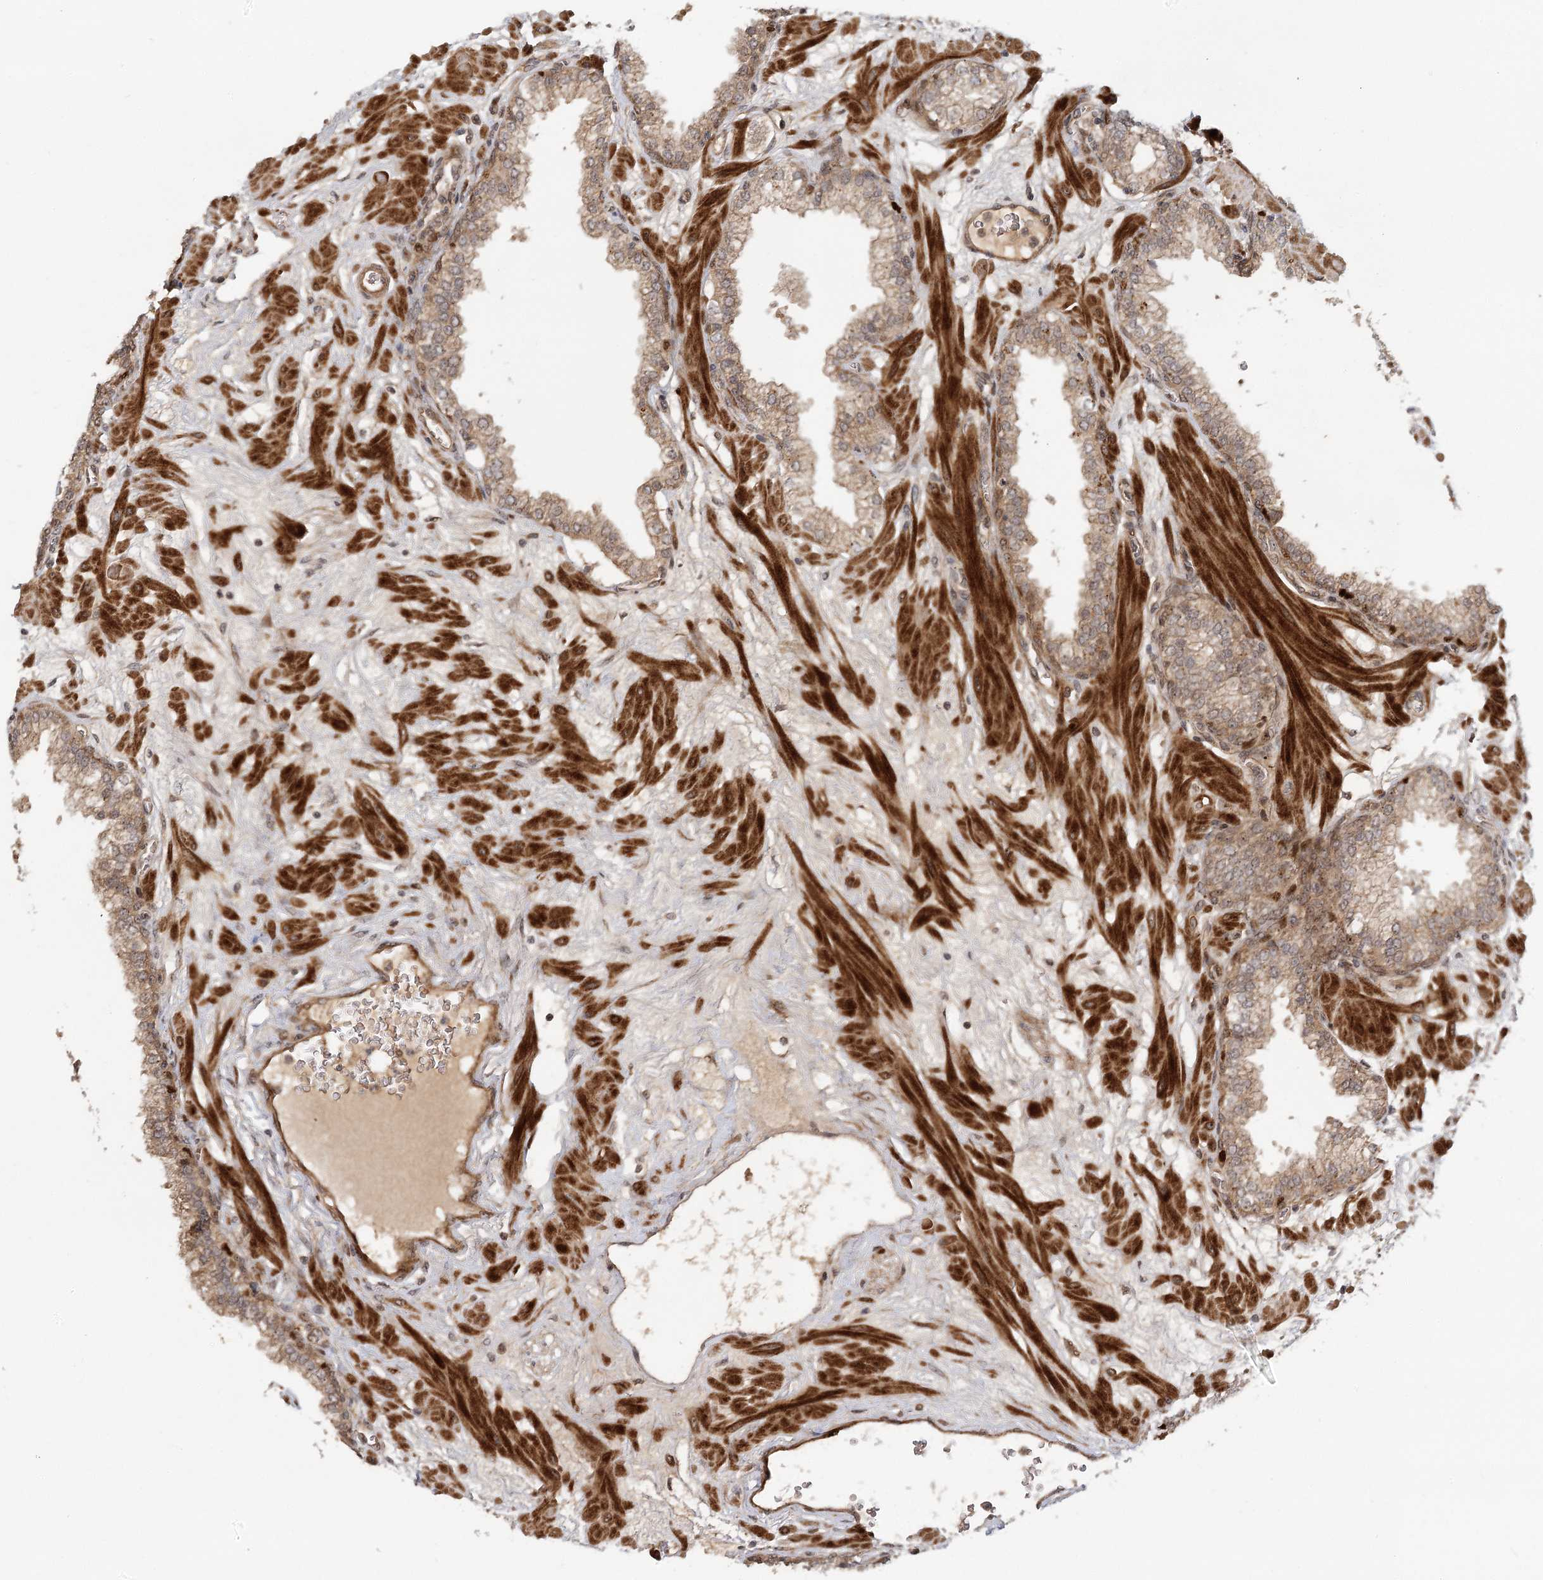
{"staining": {"intensity": "moderate", "quantity": "25%-75%", "location": "cytoplasmic/membranous,nuclear"}, "tissue": "prostate", "cell_type": "Glandular cells", "image_type": "normal", "snomed": [{"axis": "morphology", "description": "Normal tissue, NOS"}, {"axis": "morphology", "description": "Urothelial carcinoma, Low grade"}, {"axis": "topography", "description": "Urinary bladder"}, {"axis": "topography", "description": "Prostate"}], "caption": "Moderate cytoplasmic/membranous,nuclear positivity for a protein is seen in approximately 25%-75% of glandular cells of unremarkable prostate using IHC.", "gene": "PIK3C2A", "patient": {"sex": "male", "age": 60}}